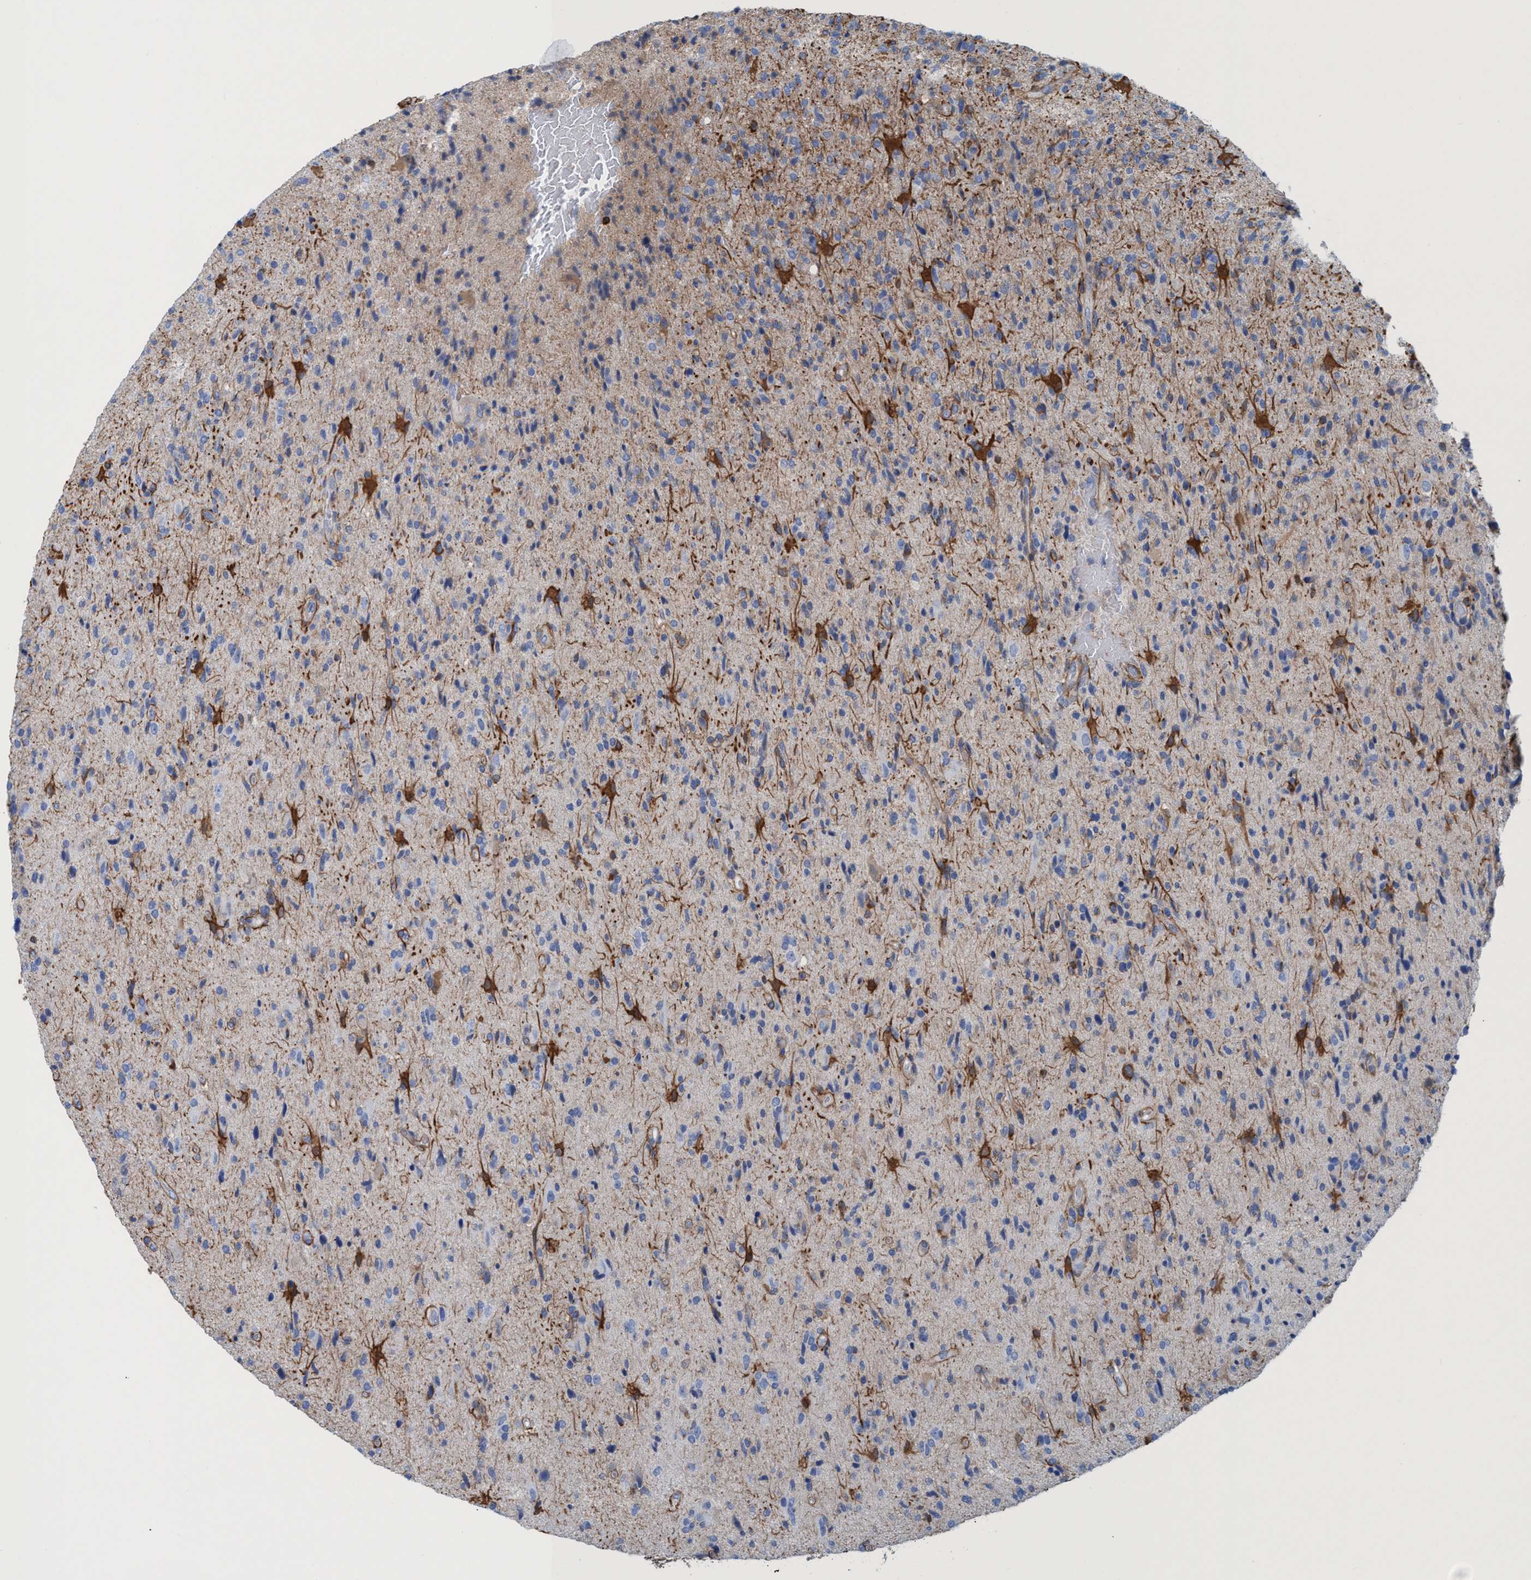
{"staining": {"intensity": "negative", "quantity": "none", "location": "none"}, "tissue": "glioma", "cell_type": "Tumor cells", "image_type": "cancer", "snomed": [{"axis": "morphology", "description": "Glioma, malignant, High grade"}, {"axis": "topography", "description": "Brain"}], "caption": "A high-resolution histopathology image shows immunohistochemistry (IHC) staining of glioma, which shows no significant expression in tumor cells. (DAB immunohistochemistry (IHC) visualized using brightfield microscopy, high magnification).", "gene": "EZR", "patient": {"sex": "male", "age": 72}}